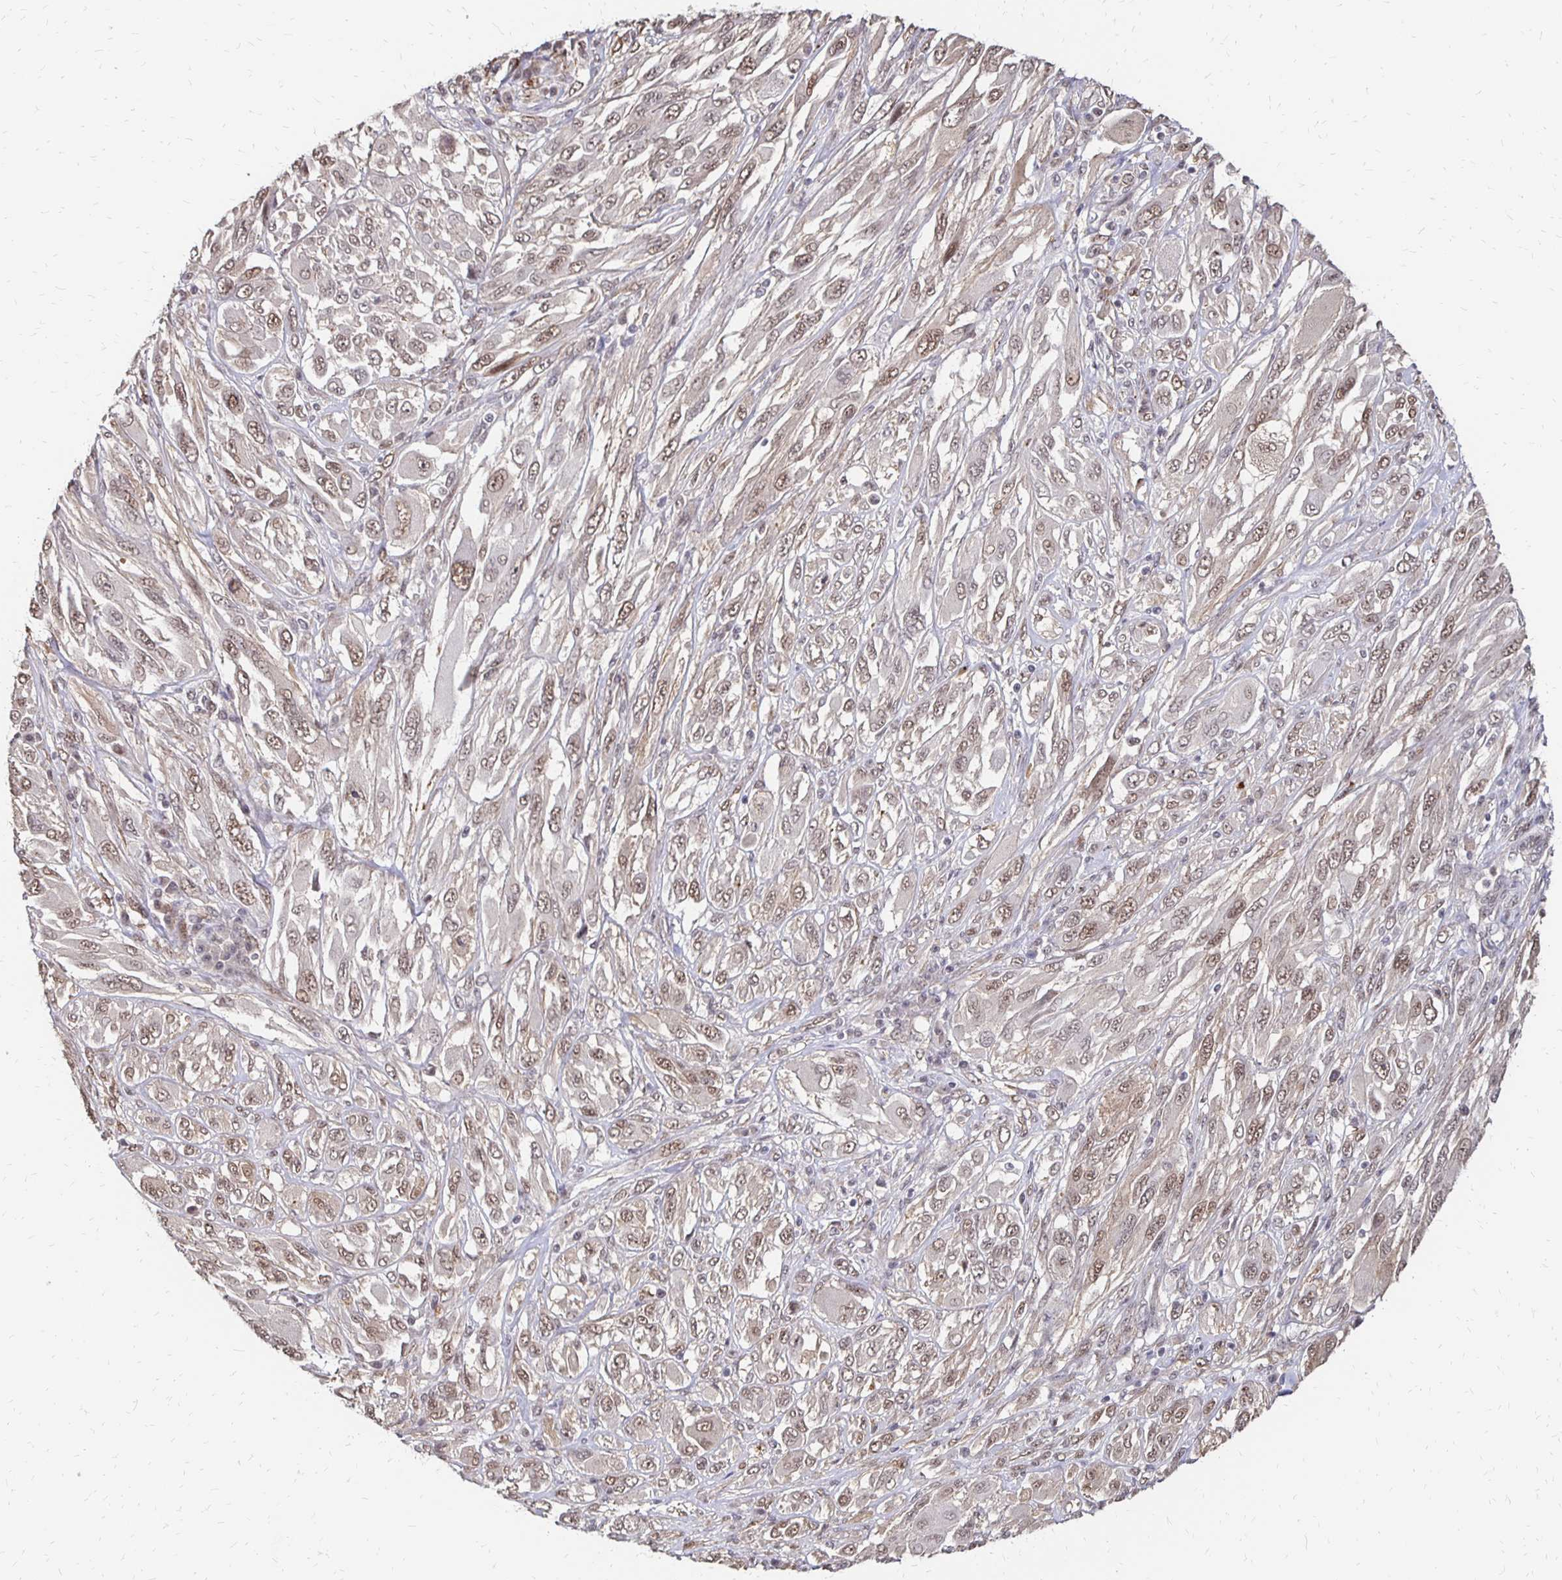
{"staining": {"intensity": "weak", "quantity": ">75%", "location": "nuclear"}, "tissue": "melanoma", "cell_type": "Tumor cells", "image_type": "cancer", "snomed": [{"axis": "morphology", "description": "Malignant melanoma, NOS"}, {"axis": "topography", "description": "Skin"}], "caption": "The histopathology image reveals staining of malignant melanoma, revealing weak nuclear protein expression (brown color) within tumor cells. Immunohistochemistry stains the protein of interest in brown and the nuclei are stained blue.", "gene": "CLASRP", "patient": {"sex": "female", "age": 91}}